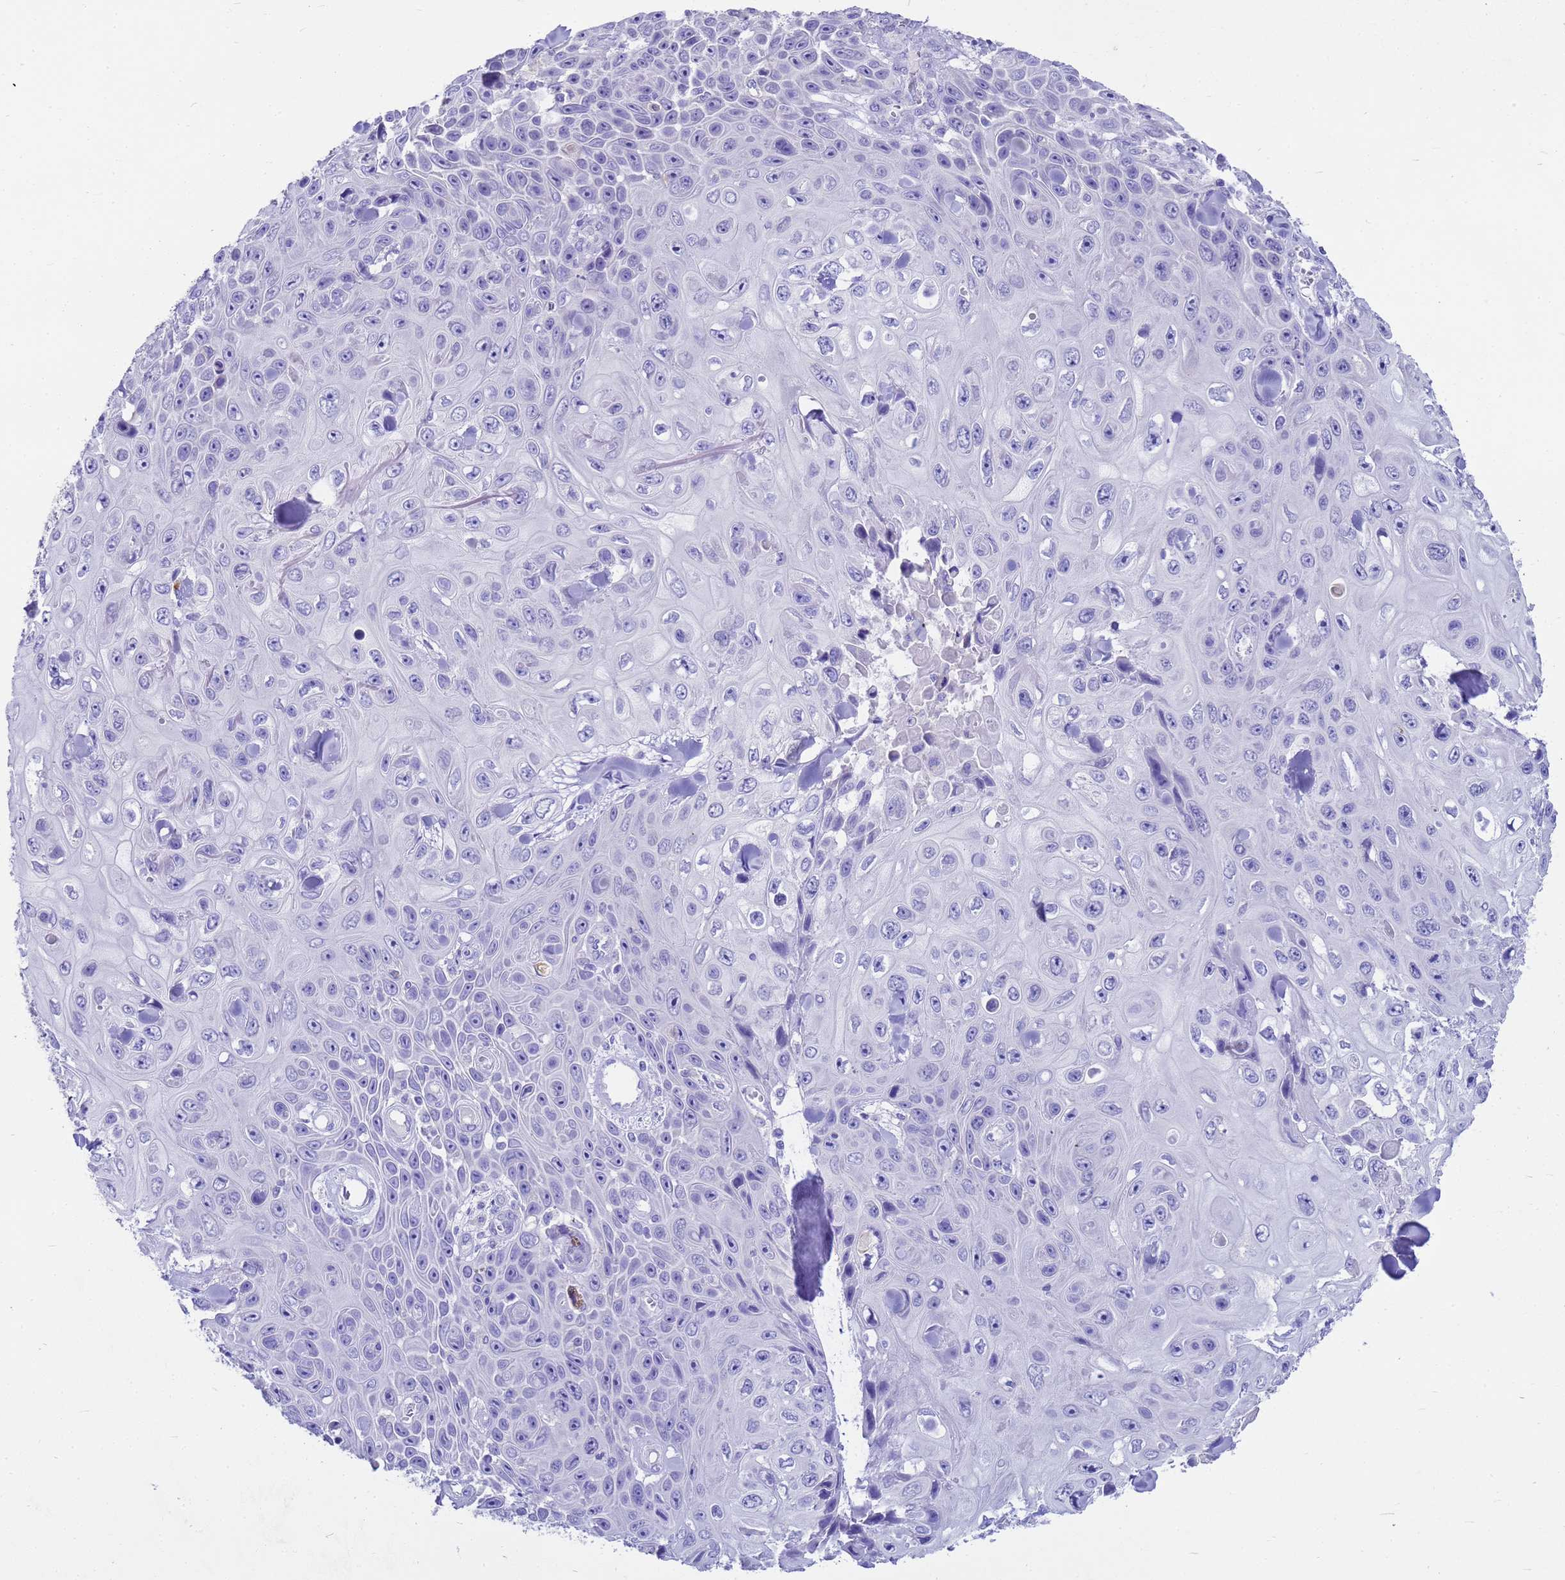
{"staining": {"intensity": "negative", "quantity": "none", "location": "none"}, "tissue": "skin cancer", "cell_type": "Tumor cells", "image_type": "cancer", "snomed": [{"axis": "morphology", "description": "Squamous cell carcinoma, NOS"}, {"axis": "topography", "description": "Skin"}], "caption": "DAB (3,3'-diaminobenzidine) immunohistochemical staining of human skin cancer (squamous cell carcinoma) exhibits no significant positivity in tumor cells.", "gene": "MS4A13", "patient": {"sex": "male", "age": 82}}